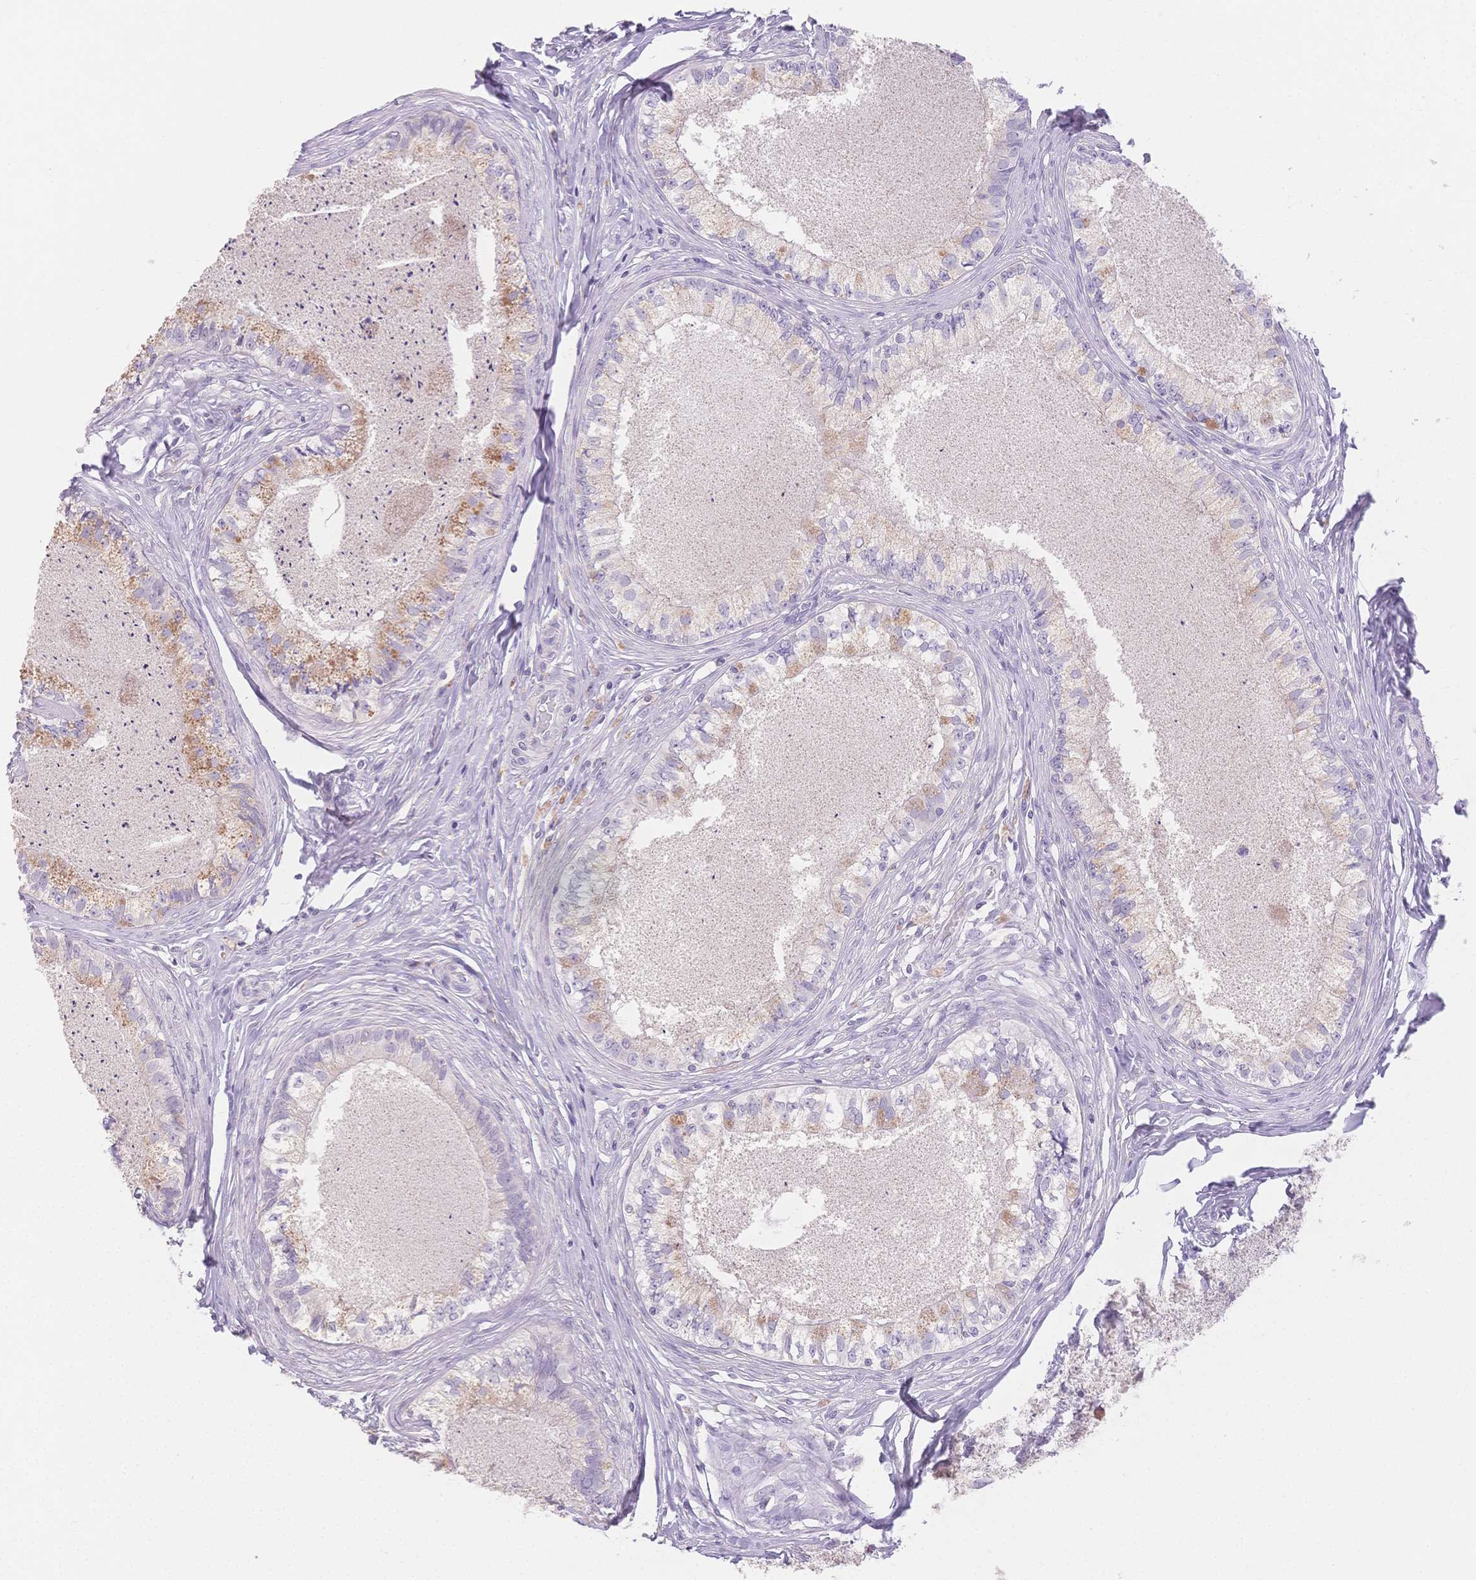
{"staining": {"intensity": "moderate", "quantity": "<25%", "location": "cytoplasmic/membranous"}, "tissue": "epididymis", "cell_type": "Glandular cells", "image_type": "normal", "snomed": [{"axis": "morphology", "description": "Normal tissue, NOS"}, {"axis": "topography", "description": "Epididymis"}], "caption": "Epididymis stained with DAB (3,3'-diaminobenzidine) immunohistochemistry reveals low levels of moderate cytoplasmic/membranous expression in approximately <25% of glandular cells. (Stains: DAB (3,3'-diaminobenzidine) in brown, nuclei in blue, Microscopy: brightfield microscopy at high magnification).", "gene": "SUV39H2", "patient": {"sex": "male", "age": 34}}